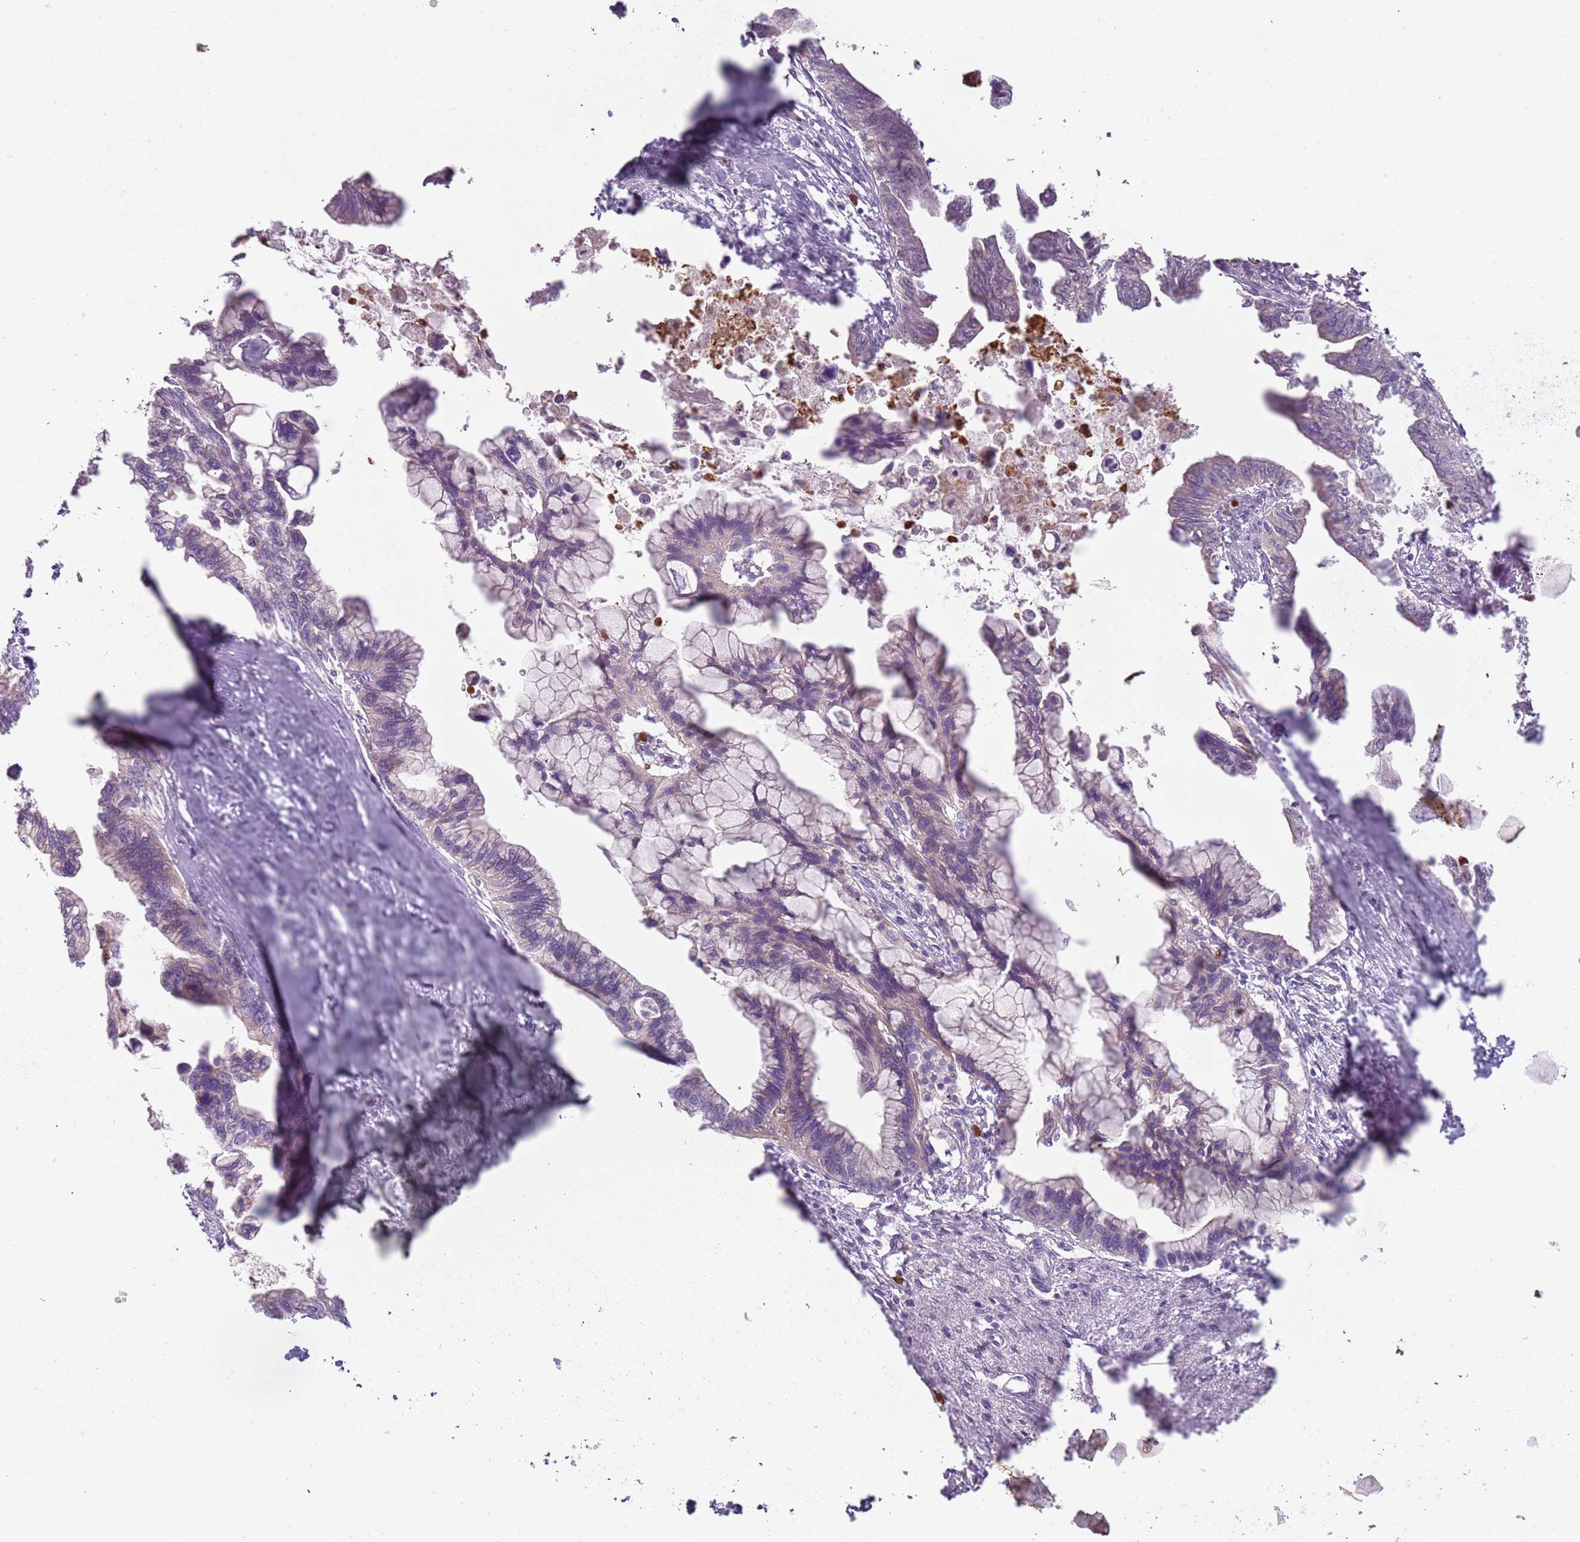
{"staining": {"intensity": "weak", "quantity": "<25%", "location": "cytoplasmic/membranous"}, "tissue": "pancreatic cancer", "cell_type": "Tumor cells", "image_type": "cancer", "snomed": [{"axis": "morphology", "description": "Adenocarcinoma, NOS"}, {"axis": "topography", "description": "Pancreas"}], "caption": "Human pancreatic cancer (adenocarcinoma) stained for a protein using immunohistochemistry (IHC) reveals no staining in tumor cells.", "gene": "SPAG4", "patient": {"sex": "female", "age": 83}}